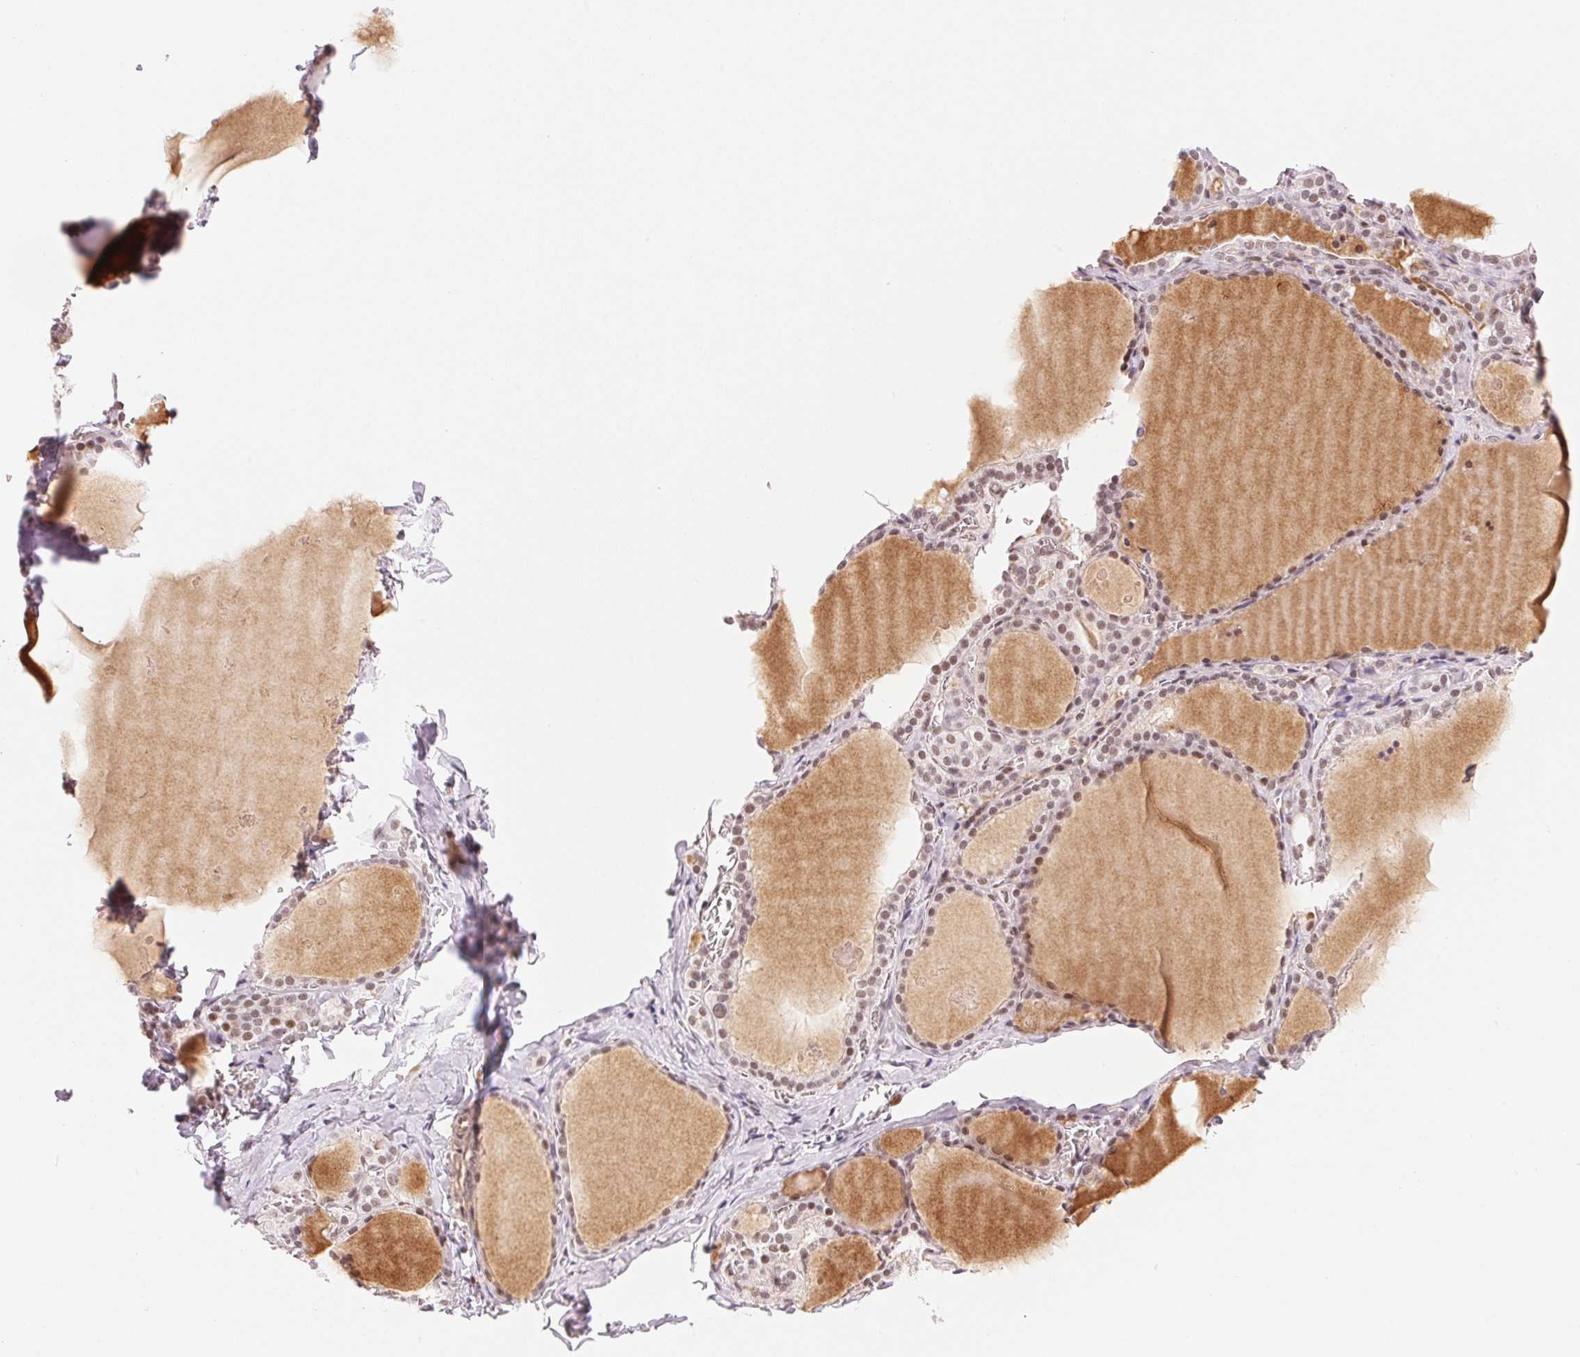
{"staining": {"intensity": "moderate", "quantity": ">75%", "location": "nuclear"}, "tissue": "thyroid gland", "cell_type": "Glandular cells", "image_type": "normal", "snomed": [{"axis": "morphology", "description": "Normal tissue, NOS"}, {"axis": "topography", "description": "Thyroid gland"}], "caption": "Glandular cells display medium levels of moderate nuclear positivity in approximately >75% of cells in normal human thyroid gland. The staining was performed using DAB (3,3'-diaminobenzidine) to visualize the protein expression in brown, while the nuclei were stained in blue with hematoxylin (Magnification: 20x).", "gene": "HNRNPDL", "patient": {"sex": "male", "age": 56}}